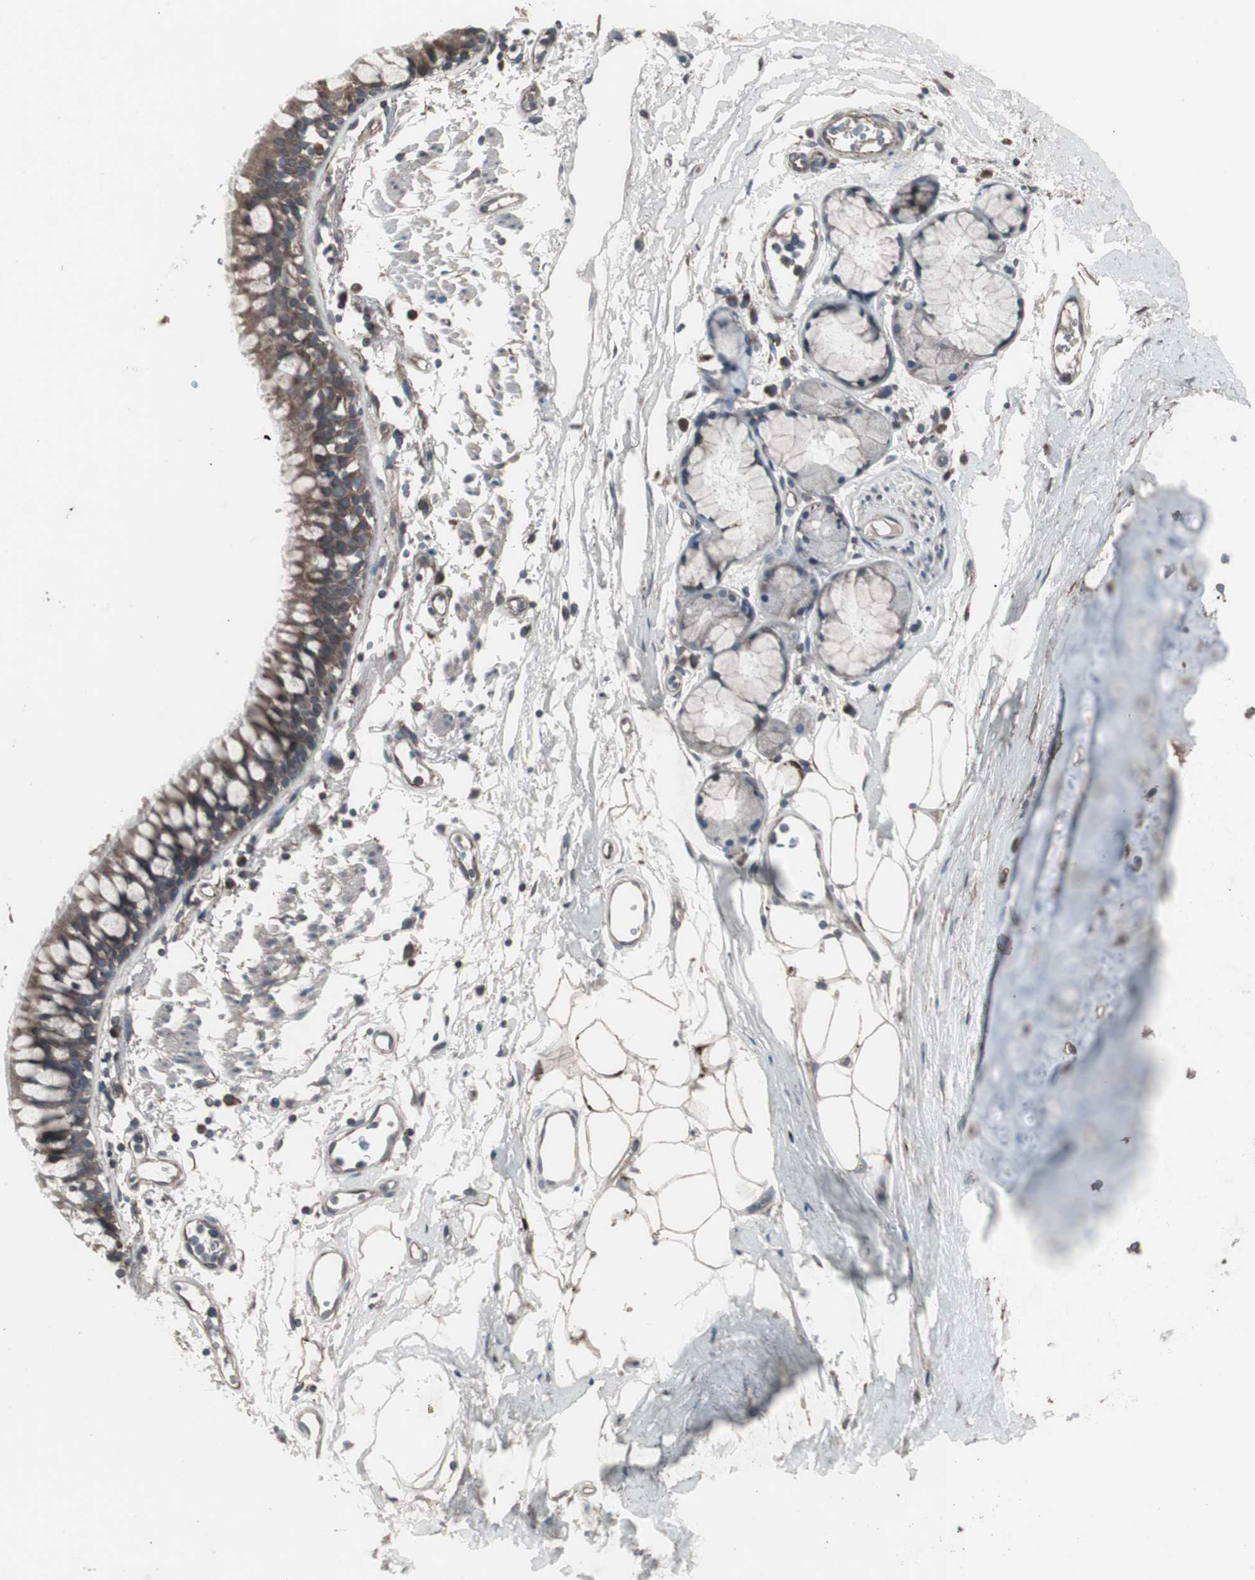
{"staining": {"intensity": "strong", "quantity": "25%-75%", "location": "cytoplasmic/membranous"}, "tissue": "bronchus", "cell_type": "Respiratory epithelial cells", "image_type": "normal", "snomed": [{"axis": "morphology", "description": "Normal tissue, NOS"}, {"axis": "topography", "description": "Bronchus"}], "caption": "Immunohistochemistry (DAB) staining of benign human bronchus reveals strong cytoplasmic/membranous protein expression in approximately 25%-75% of respiratory epithelial cells. The staining was performed using DAB (3,3'-diaminobenzidine) to visualize the protein expression in brown, while the nuclei were stained in blue with hematoxylin (Magnification: 20x).", "gene": "SSTR2", "patient": {"sex": "female", "age": 73}}